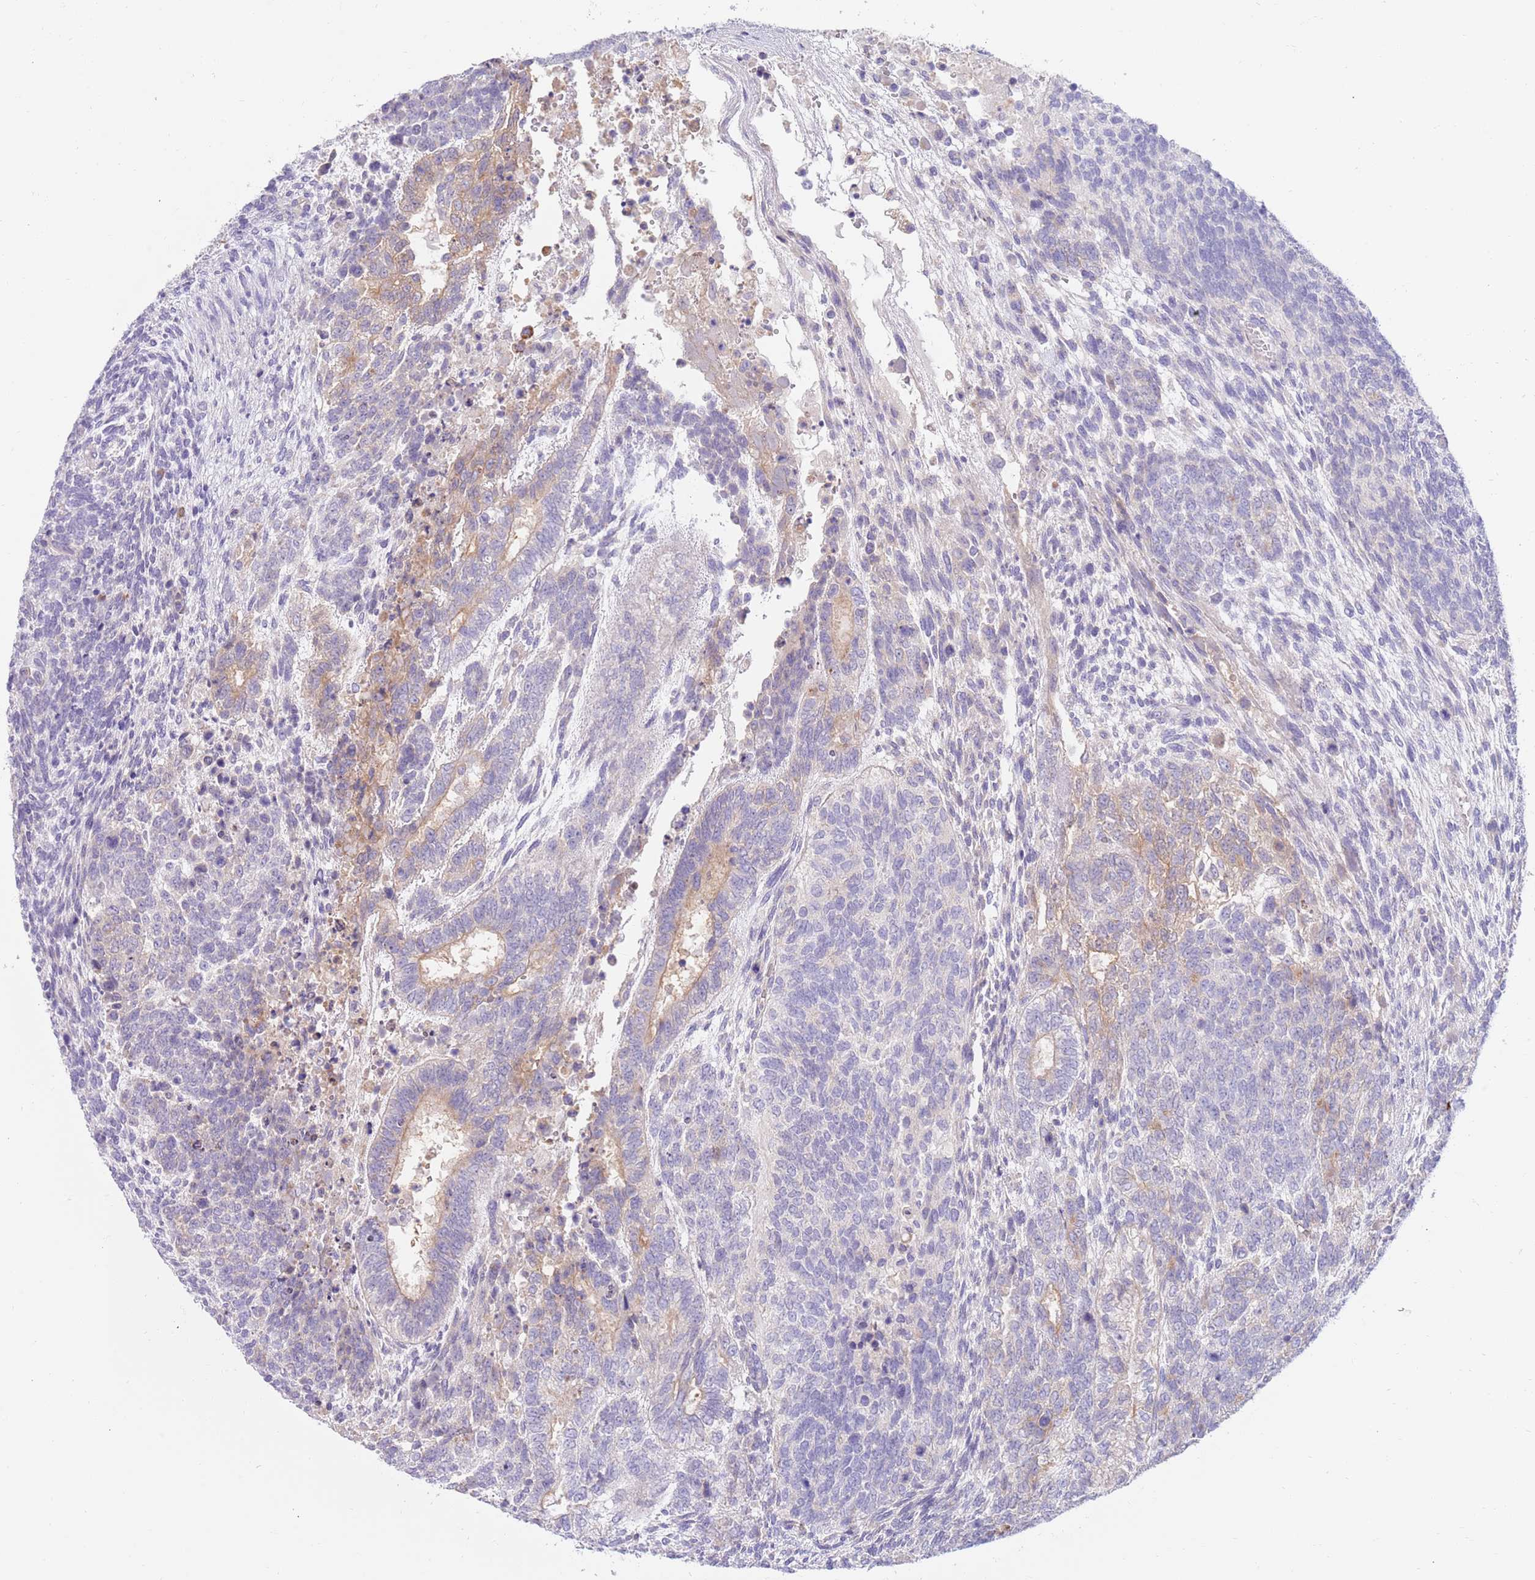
{"staining": {"intensity": "weak", "quantity": "25%-75%", "location": "cytoplasmic/membranous"}, "tissue": "testis cancer", "cell_type": "Tumor cells", "image_type": "cancer", "snomed": [{"axis": "morphology", "description": "Carcinoma, Embryonal, NOS"}, {"axis": "topography", "description": "Testis"}], "caption": "Testis cancer stained with a protein marker exhibits weak staining in tumor cells.", "gene": "CCDC149", "patient": {"sex": "male", "age": 23}}